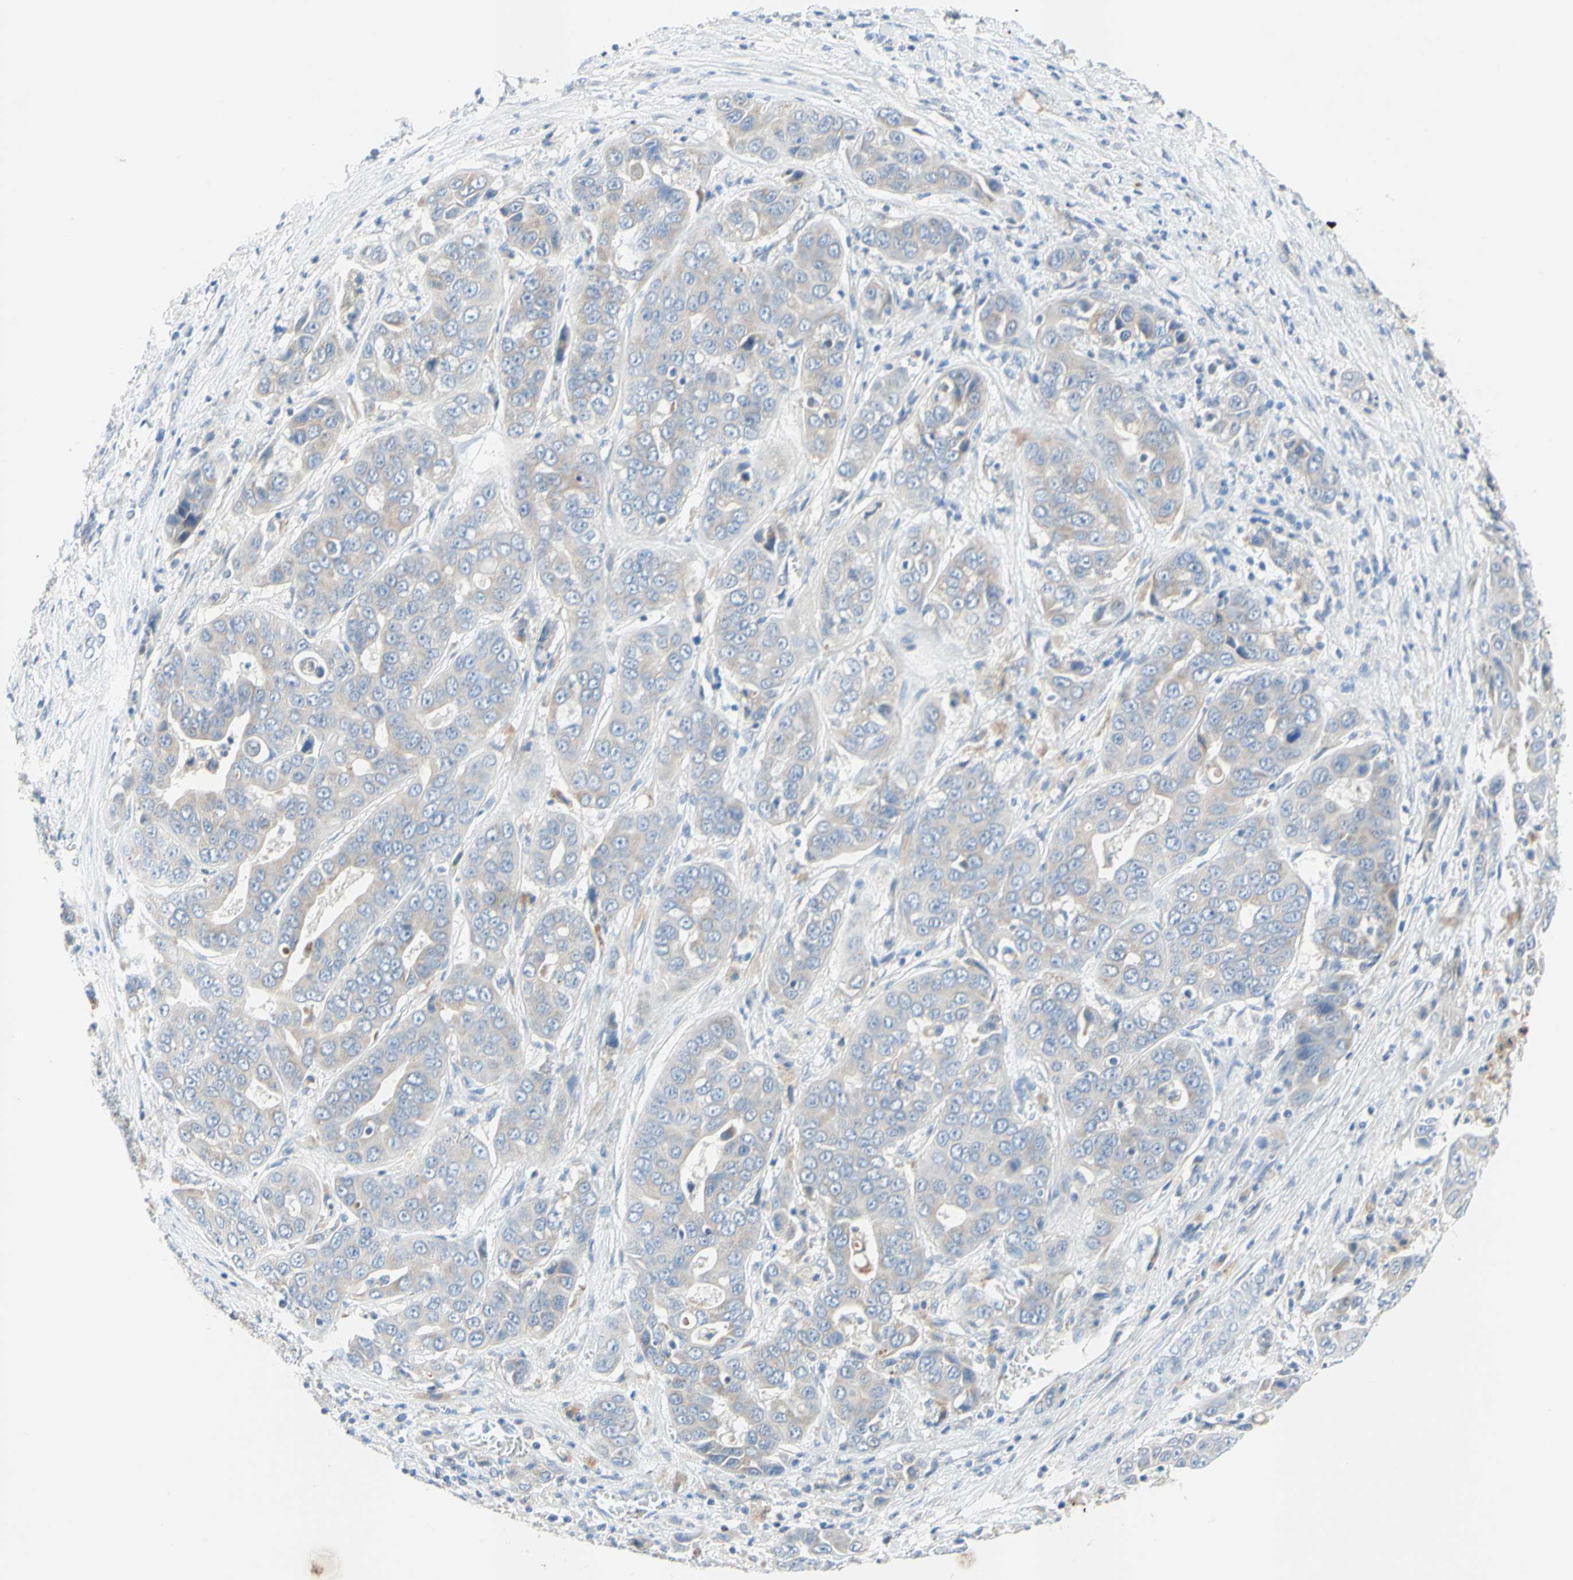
{"staining": {"intensity": "weak", "quantity": "25%-75%", "location": "cytoplasmic/membranous"}, "tissue": "liver cancer", "cell_type": "Tumor cells", "image_type": "cancer", "snomed": [{"axis": "morphology", "description": "Cholangiocarcinoma"}, {"axis": "topography", "description": "Liver"}], "caption": "Cholangiocarcinoma (liver) tissue displays weak cytoplasmic/membranous positivity in approximately 25%-75% of tumor cells The protein of interest is stained brown, and the nuclei are stained in blue (DAB IHC with brightfield microscopy, high magnification).", "gene": "MFF", "patient": {"sex": "female", "age": 52}}